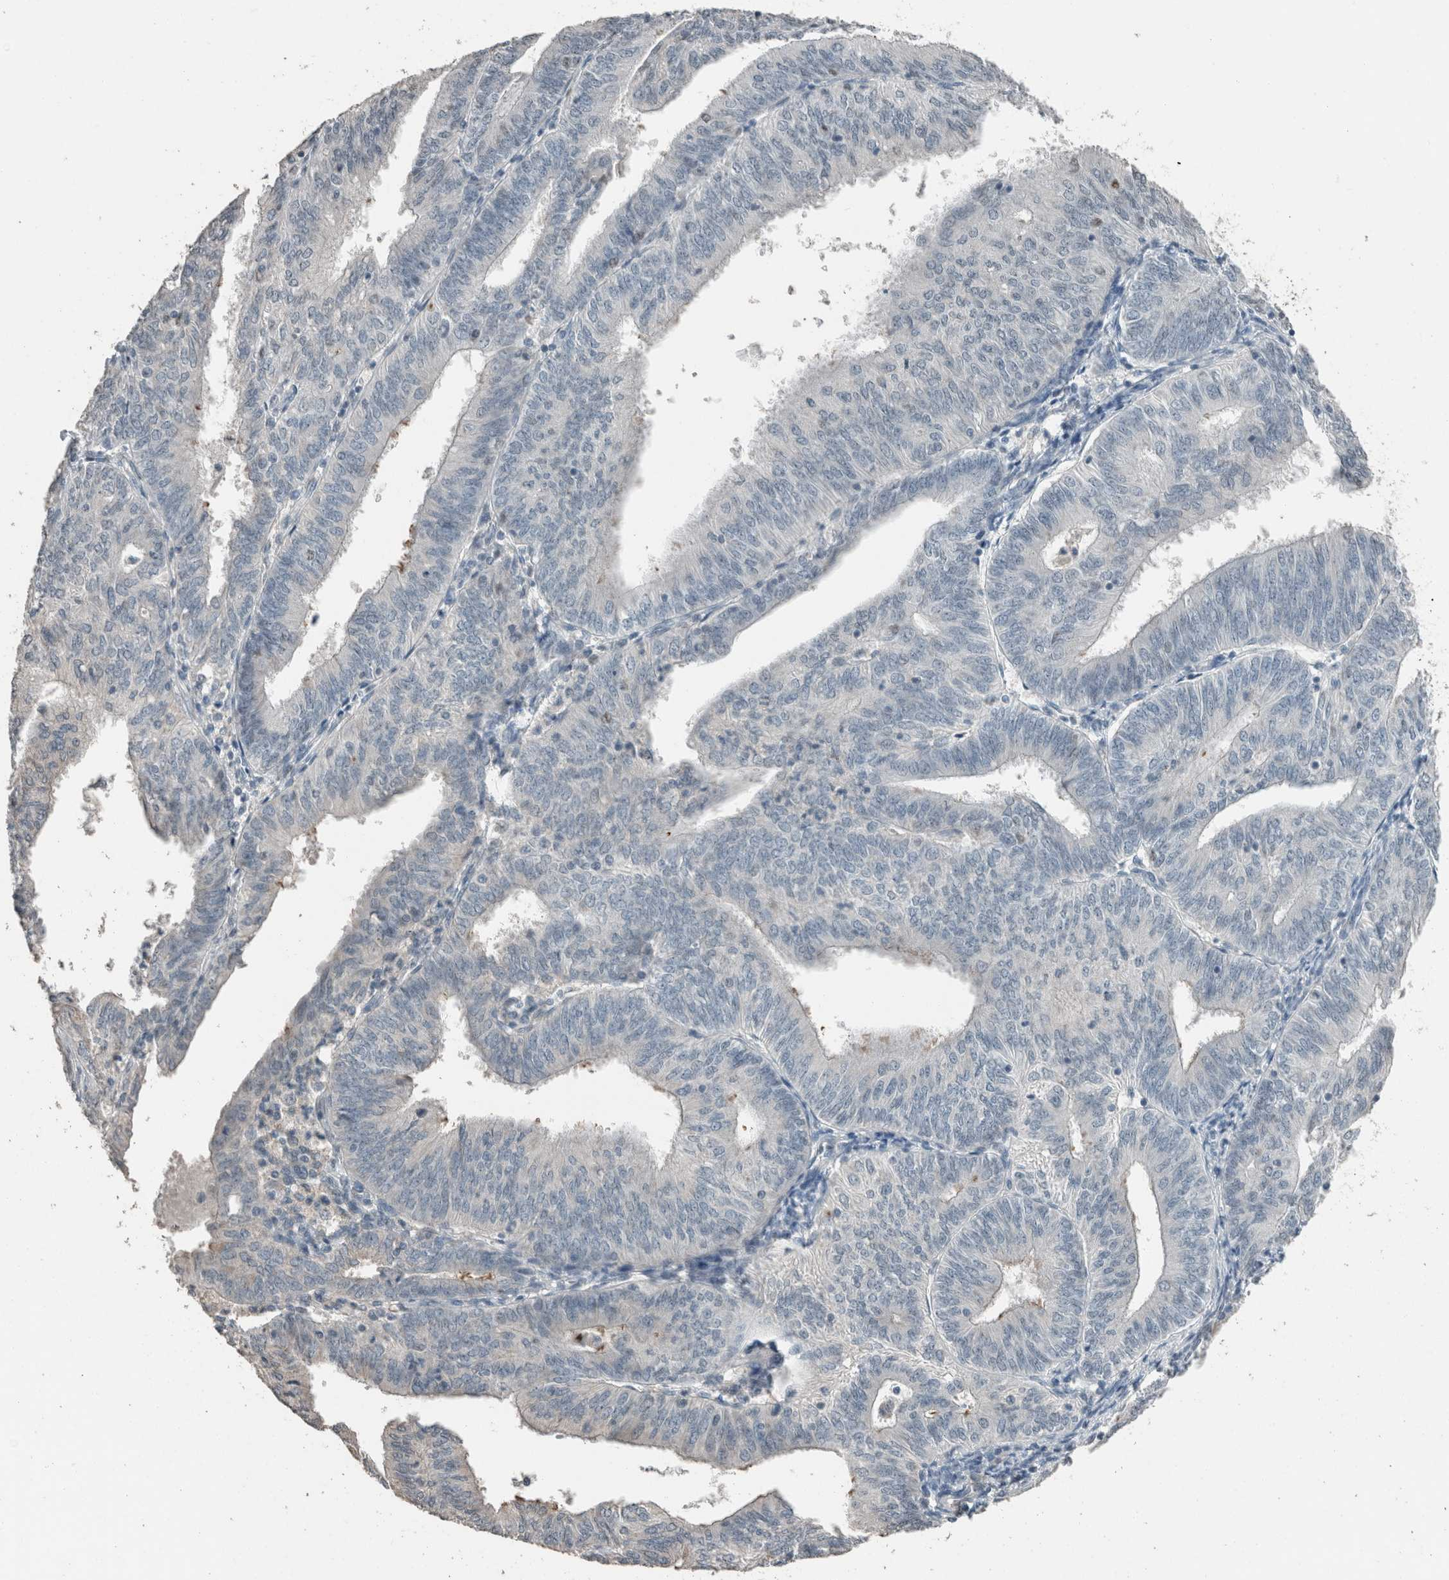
{"staining": {"intensity": "weak", "quantity": "<25%", "location": "nuclear"}, "tissue": "endometrial cancer", "cell_type": "Tumor cells", "image_type": "cancer", "snomed": [{"axis": "morphology", "description": "Adenocarcinoma, NOS"}, {"axis": "topography", "description": "Endometrium"}], "caption": "A high-resolution image shows IHC staining of endometrial cancer, which demonstrates no significant expression in tumor cells.", "gene": "ACVR2B", "patient": {"sex": "female", "age": 58}}